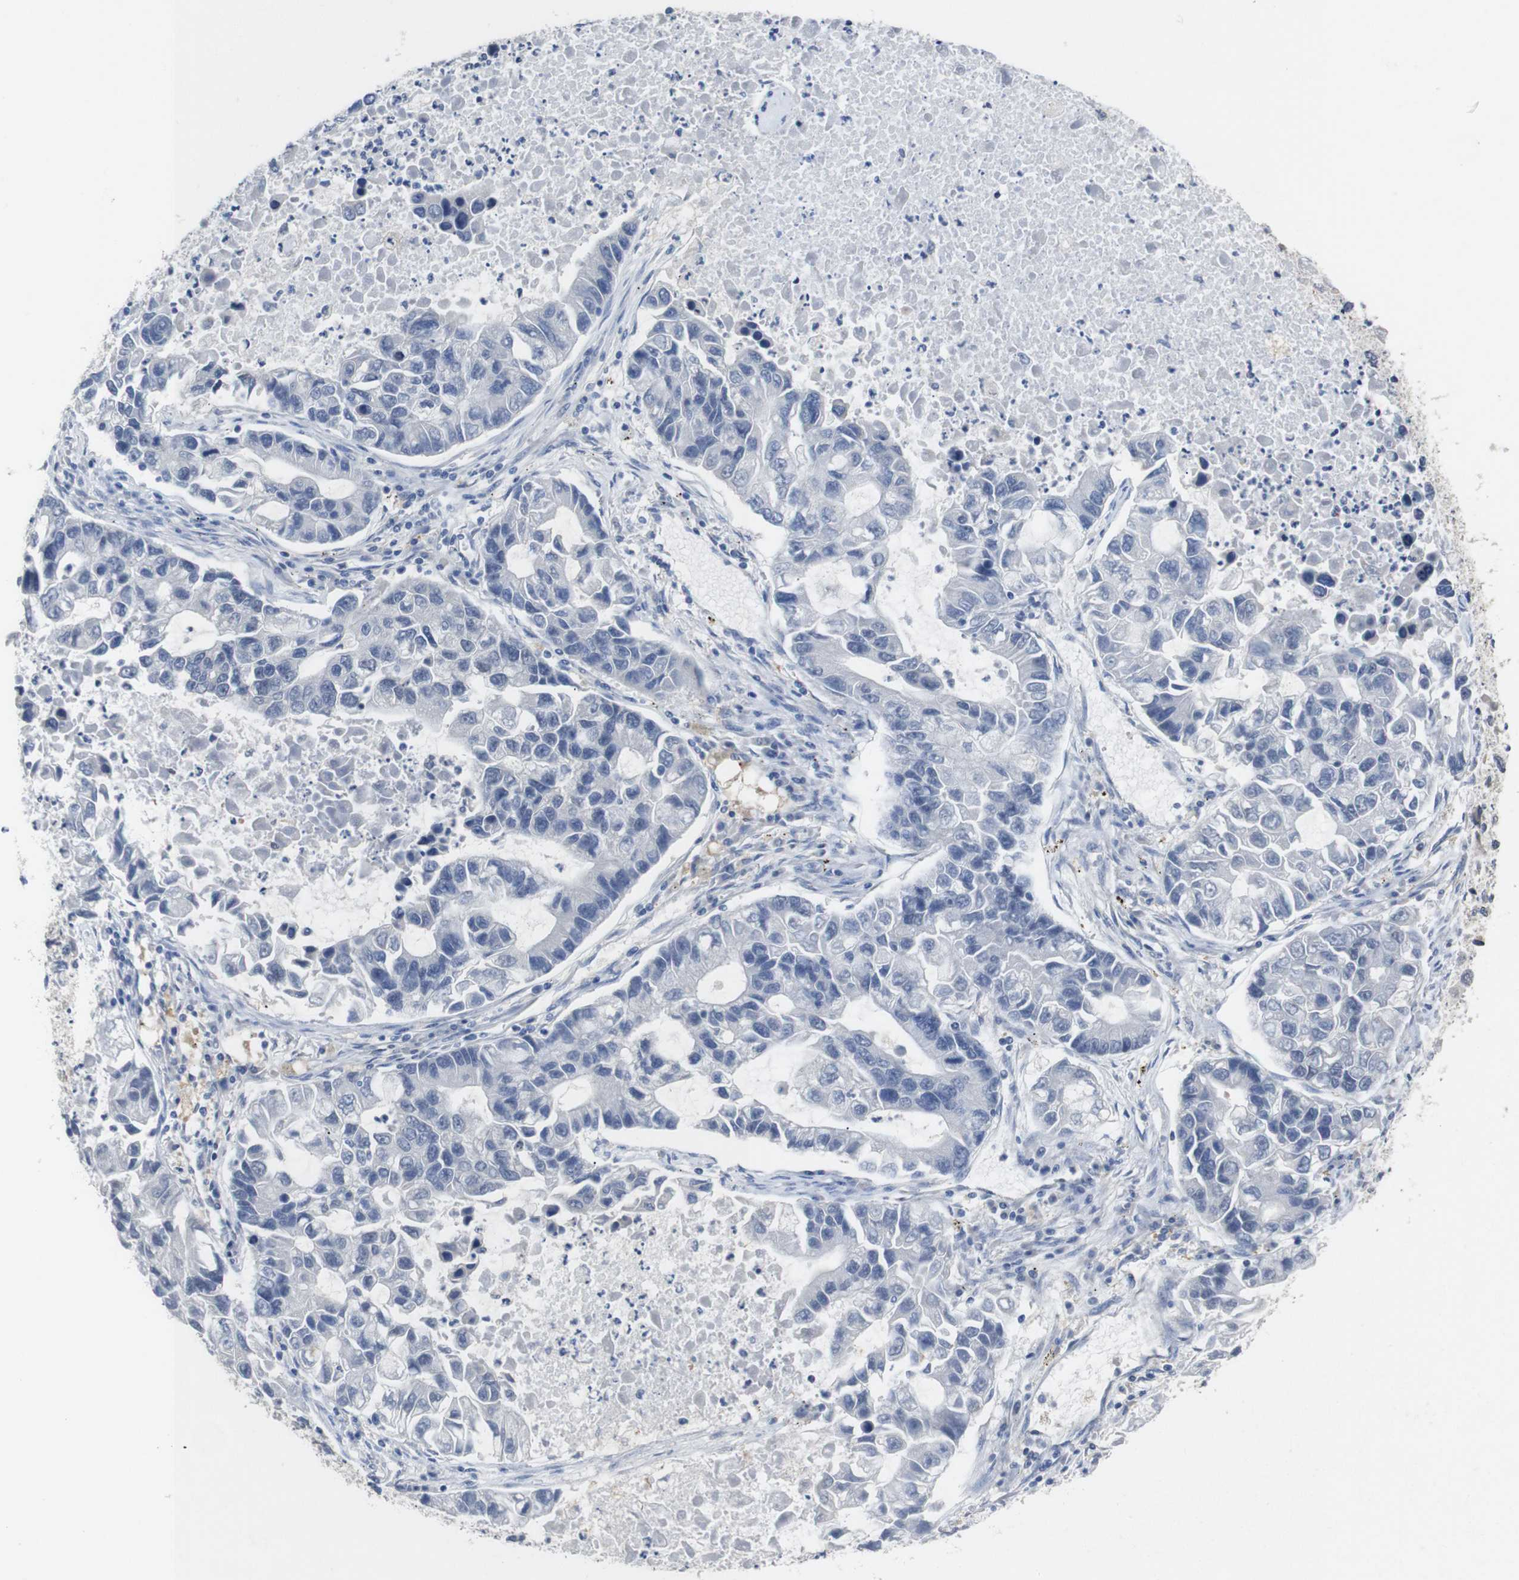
{"staining": {"intensity": "negative", "quantity": "none", "location": "none"}, "tissue": "lung cancer", "cell_type": "Tumor cells", "image_type": "cancer", "snomed": [{"axis": "morphology", "description": "Adenocarcinoma, NOS"}, {"axis": "topography", "description": "Lung"}], "caption": "This is an immunohistochemistry (IHC) photomicrograph of lung cancer (adenocarcinoma). There is no expression in tumor cells.", "gene": "HNF1A", "patient": {"sex": "female", "age": 51}}